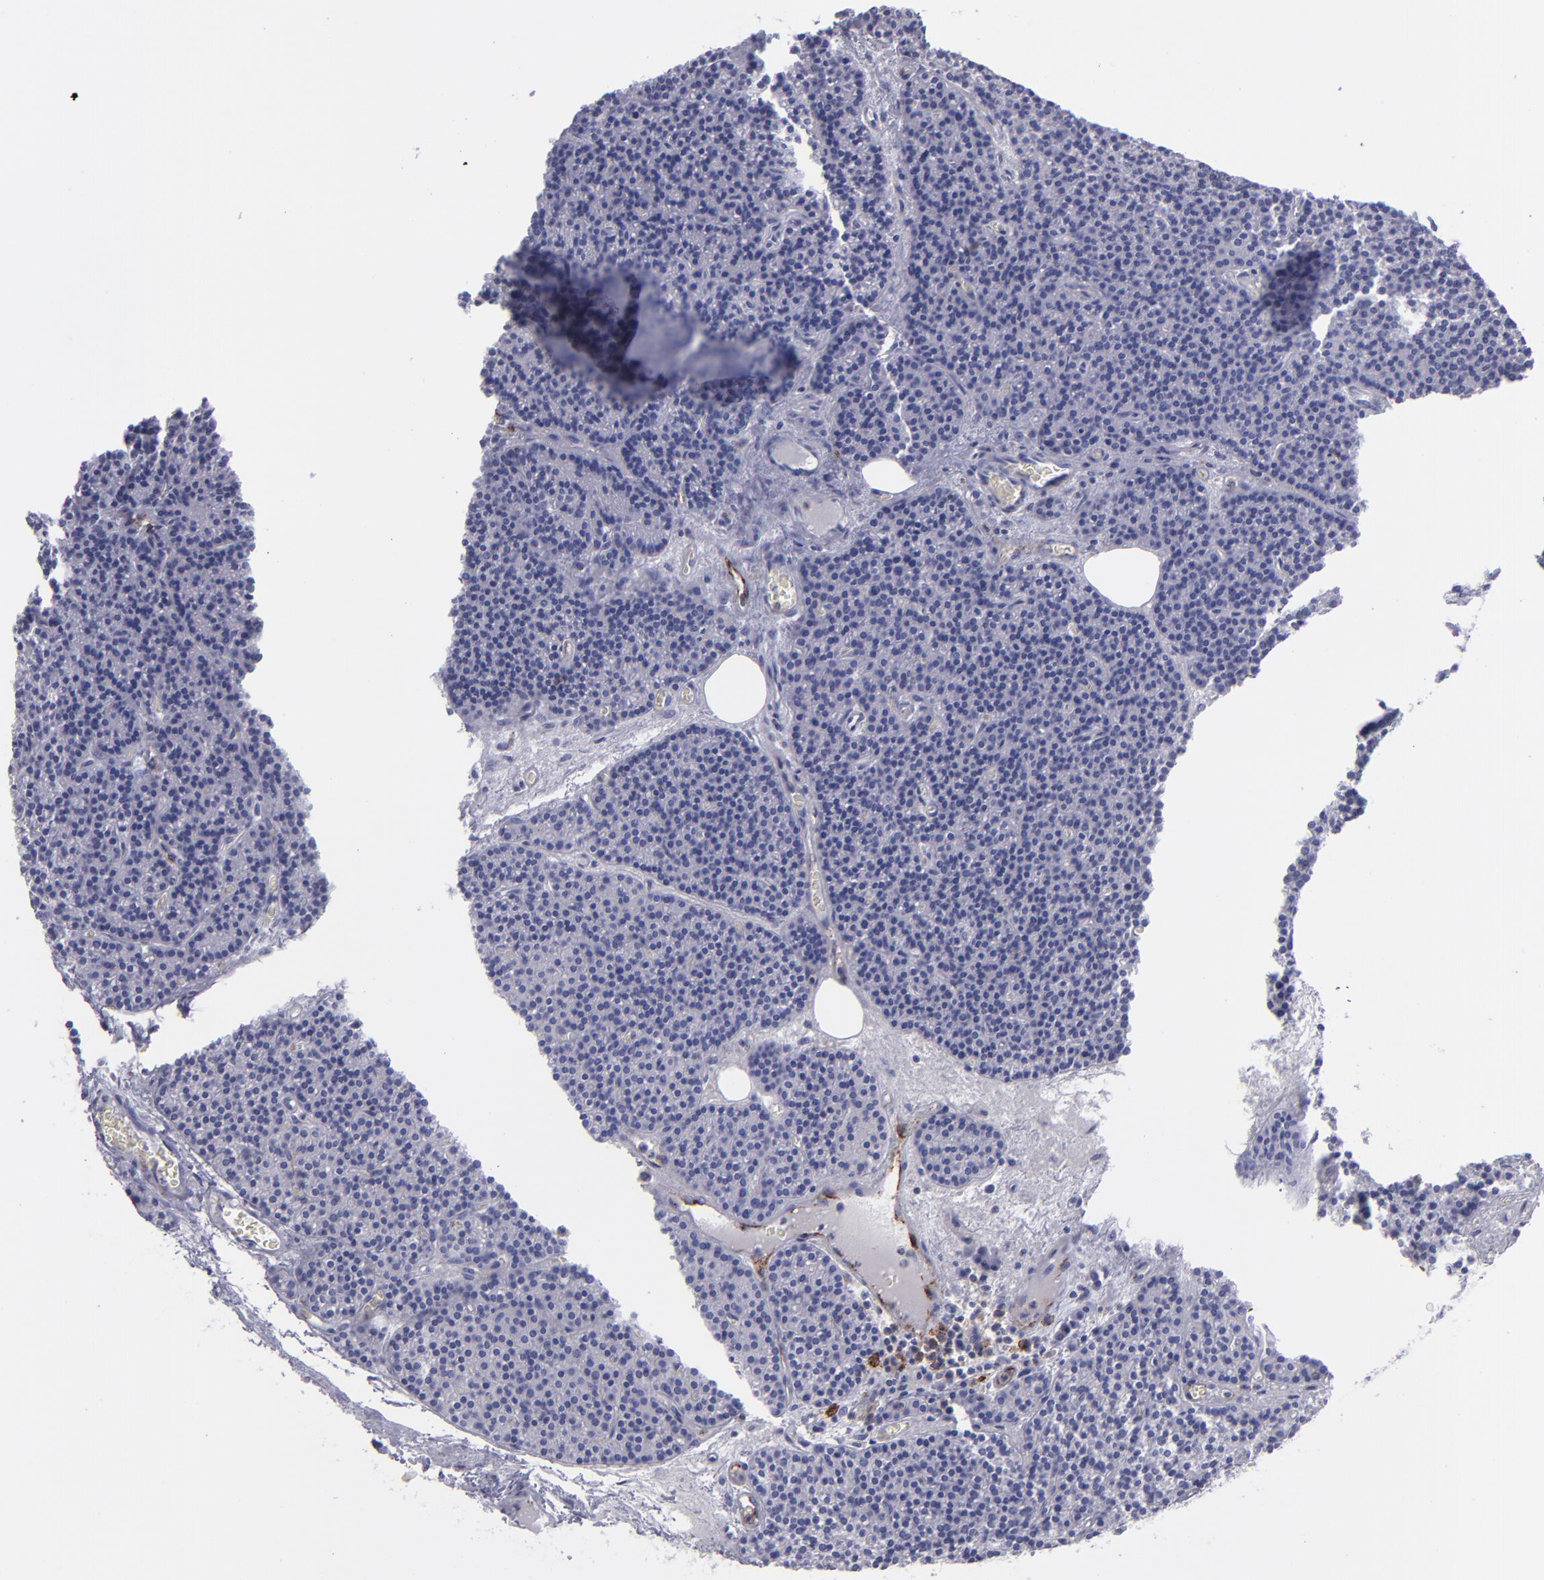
{"staining": {"intensity": "negative", "quantity": "none", "location": "none"}, "tissue": "parathyroid gland", "cell_type": "Glandular cells", "image_type": "normal", "snomed": [{"axis": "morphology", "description": "Normal tissue, NOS"}, {"axis": "topography", "description": "Parathyroid gland"}], "caption": "A high-resolution histopathology image shows IHC staining of unremarkable parathyroid gland, which demonstrates no significant staining in glandular cells.", "gene": "SELPLG", "patient": {"sex": "male", "age": 57}}